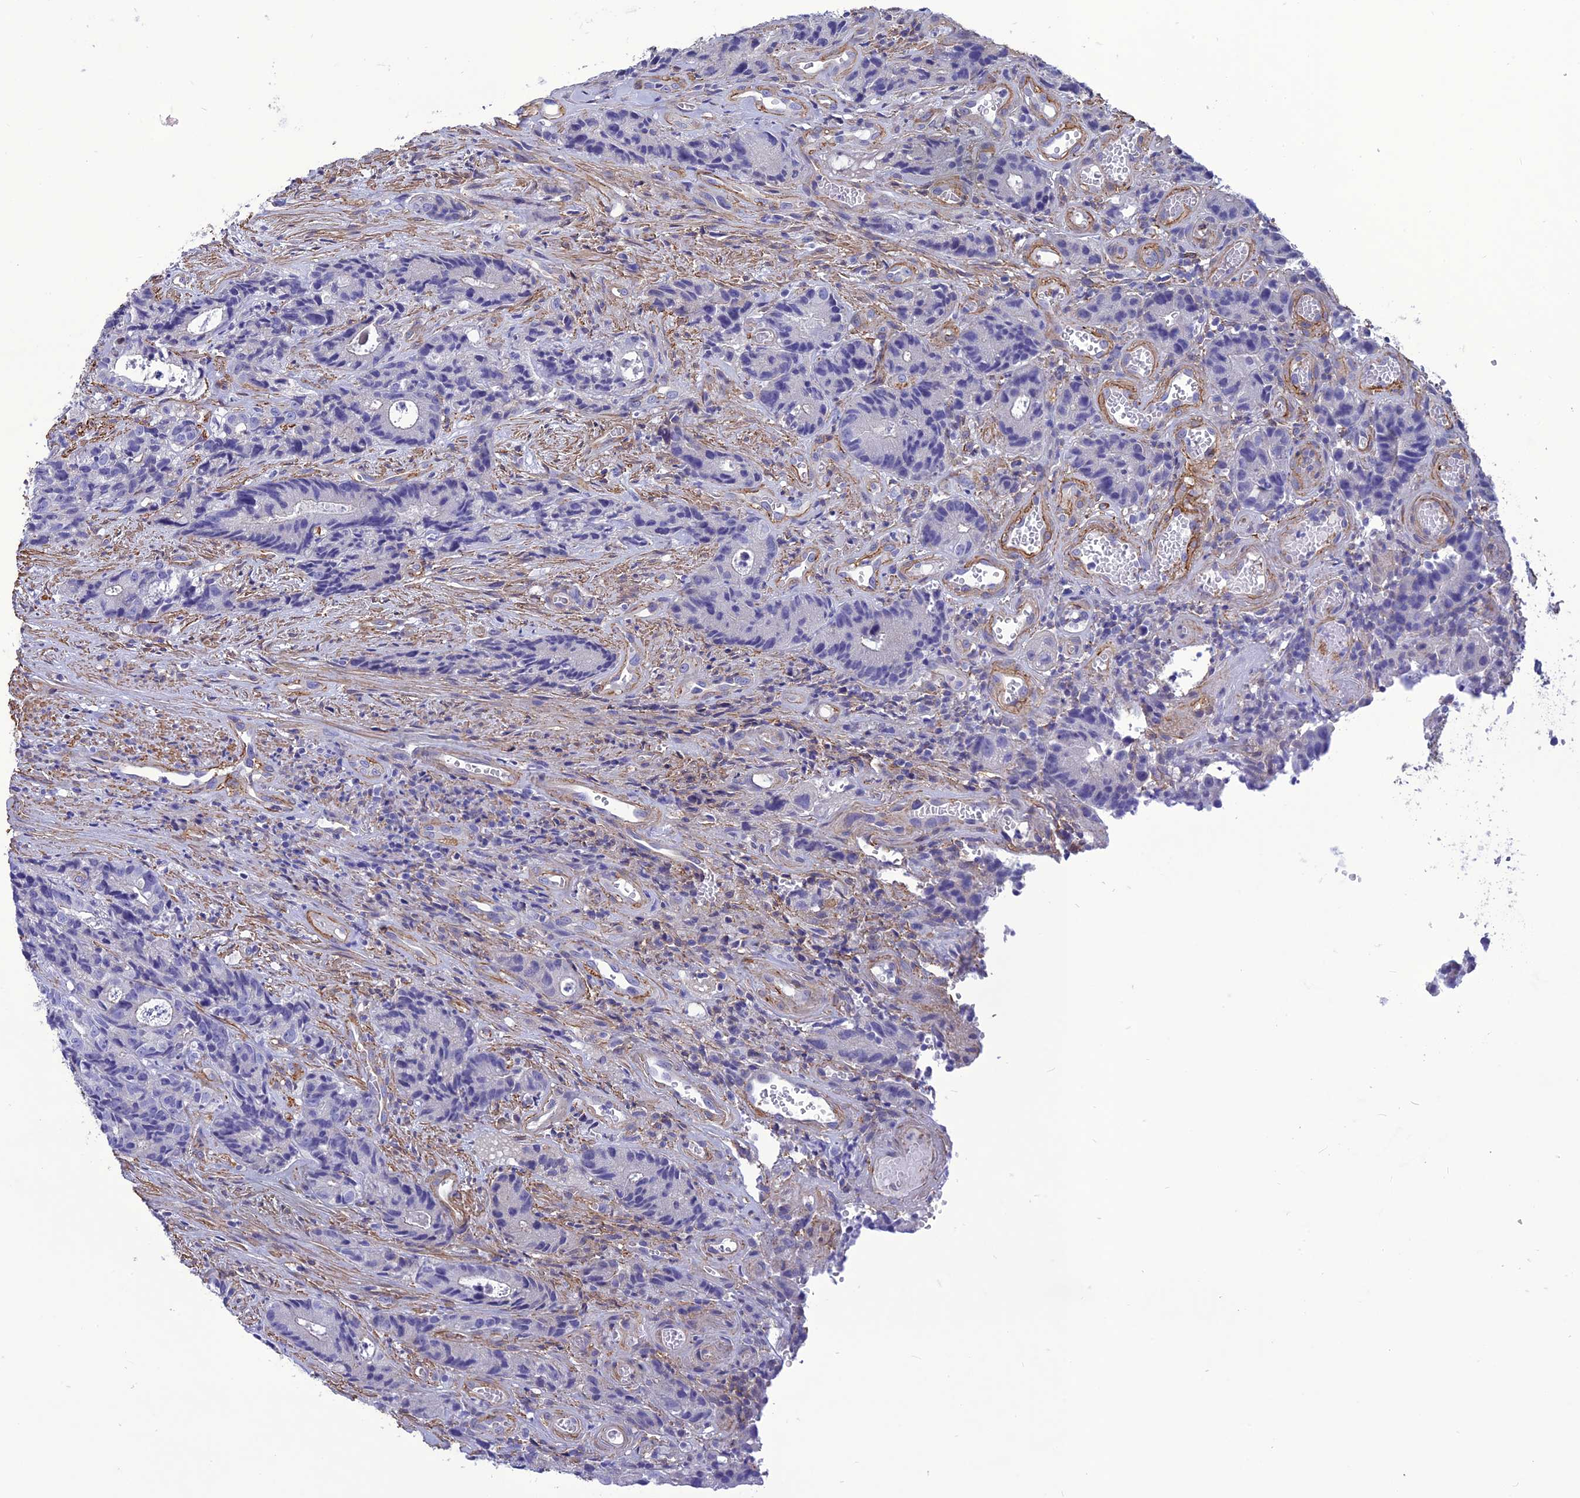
{"staining": {"intensity": "negative", "quantity": "none", "location": "none"}, "tissue": "colorectal cancer", "cell_type": "Tumor cells", "image_type": "cancer", "snomed": [{"axis": "morphology", "description": "Adenocarcinoma, NOS"}, {"axis": "topography", "description": "Colon"}], "caption": "The image displays no significant positivity in tumor cells of adenocarcinoma (colorectal). (DAB IHC, high magnification).", "gene": "NKD1", "patient": {"sex": "female", "age": 57}}